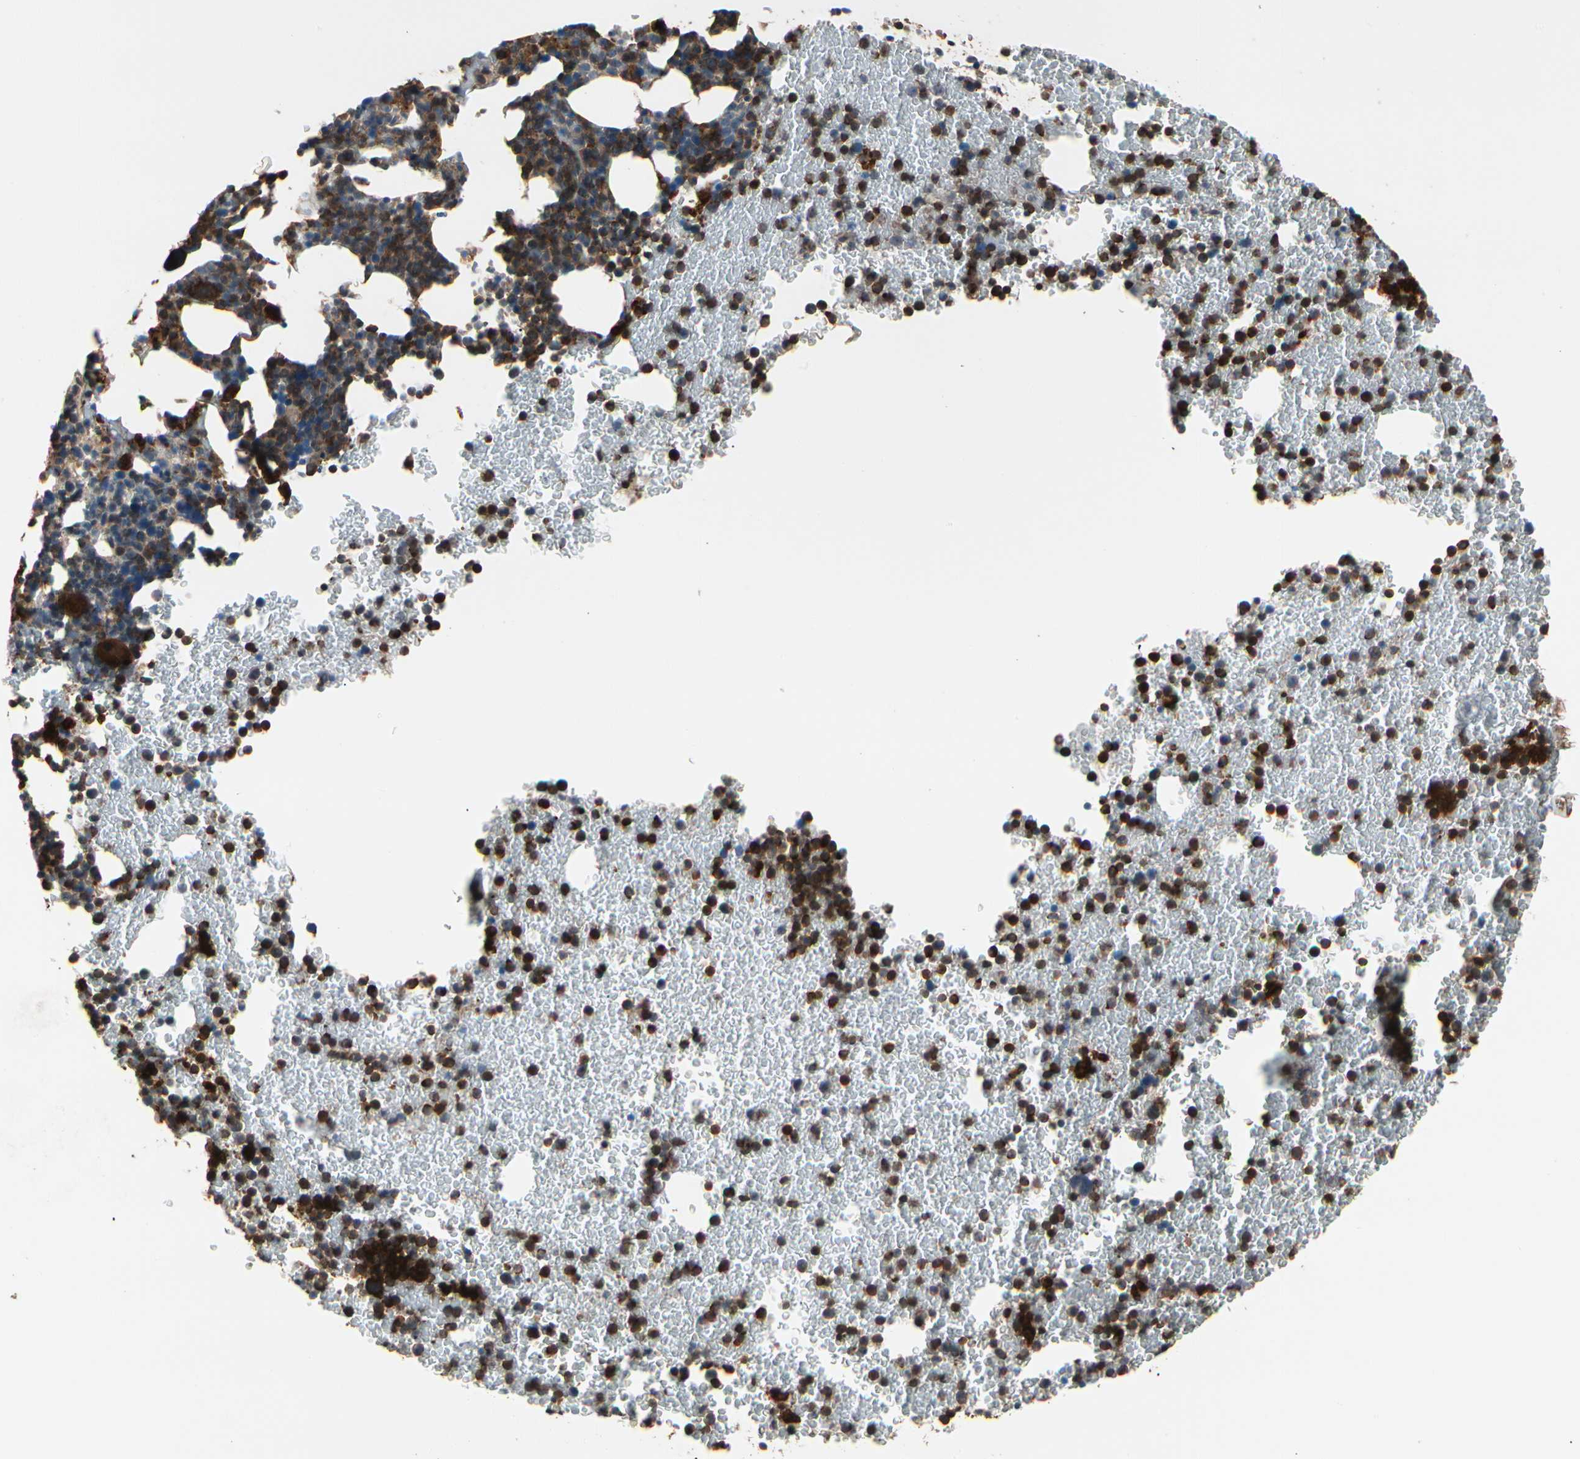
{"staining": {"intensity": "strong", "quantity": ">75%", "location": "cytoplasmic/membranous"}, "tissue": "bone marrow", "cell_type": "Hematopoietic cells", "image_type": "normal", "snomed": [{"axis": "morphology", "description": "Normal tissue, NOS"}, {"axis": "topography", "description": "Bone marrow"}], "caption": "High-magnification brightfield microscopy of unremarkable bone marrow stained with DAB (brown) and counterstained with hematoxylin (blue). hematopoietic cells exhibit strong cytoplasmic/membranous positivity is present in approximately>75% of cells.", "gene": "MAPK13", "patient": {"sex": "female", "age": 52}}